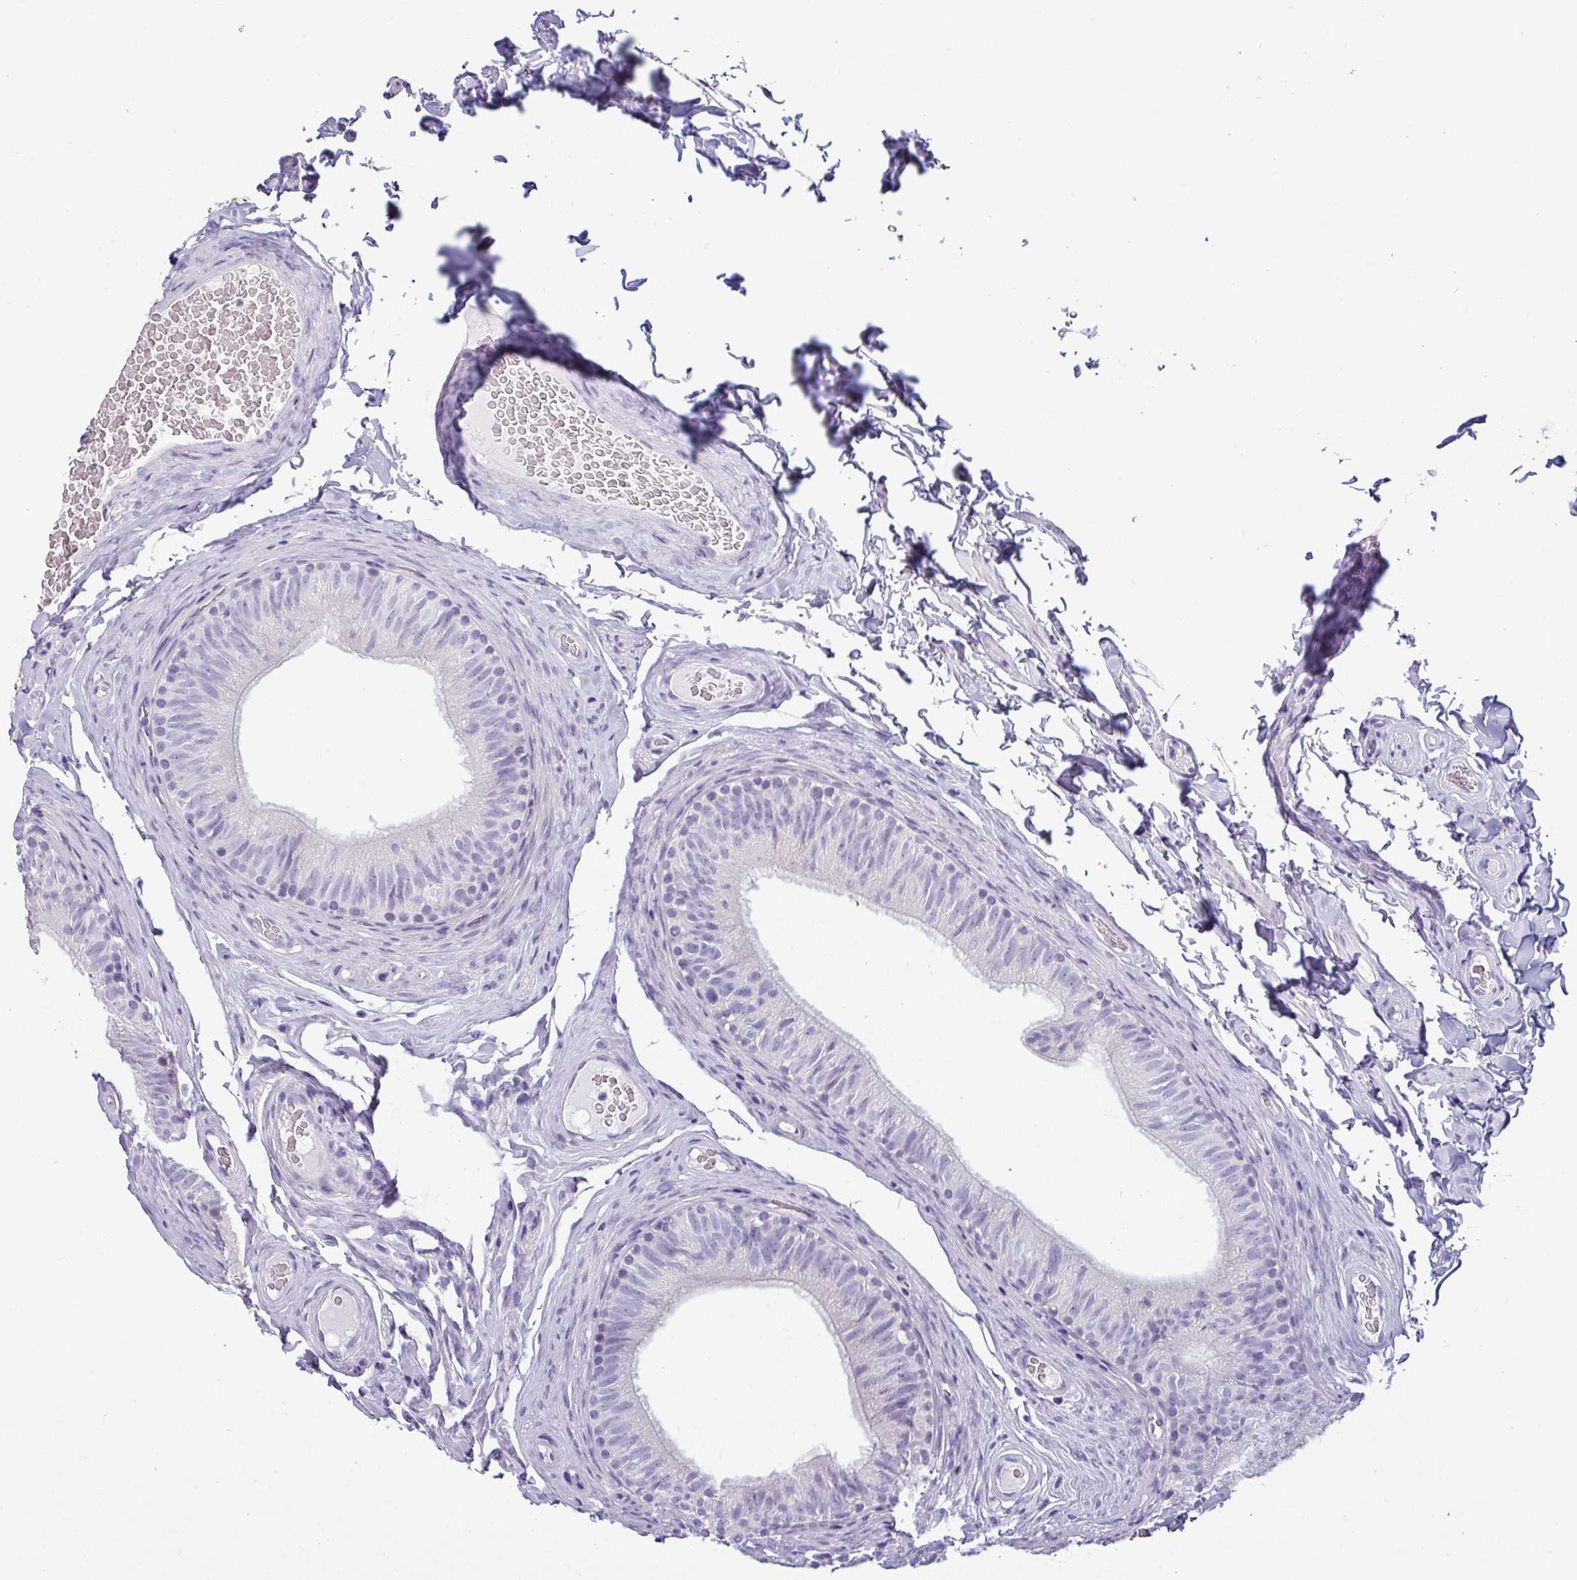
{"staining": {"intensity": "negative", "quantity": "none", "location": "none"}, "tissue": "epididymis", "cell_type": "Glandular cells", "image_type": "normal", "snomed": [{"axis": "morphology", "description": "Normal tissue, NOS"}, {"axis": "topography", "description": "Epididymis"}], "caption": "High power microscopy micrograph of an IHC micrograph of benign epididymis, revealing no significant expression in glandular cells.", "gene": "VCX2", "patient": {"sex": "male", "age": 34}}